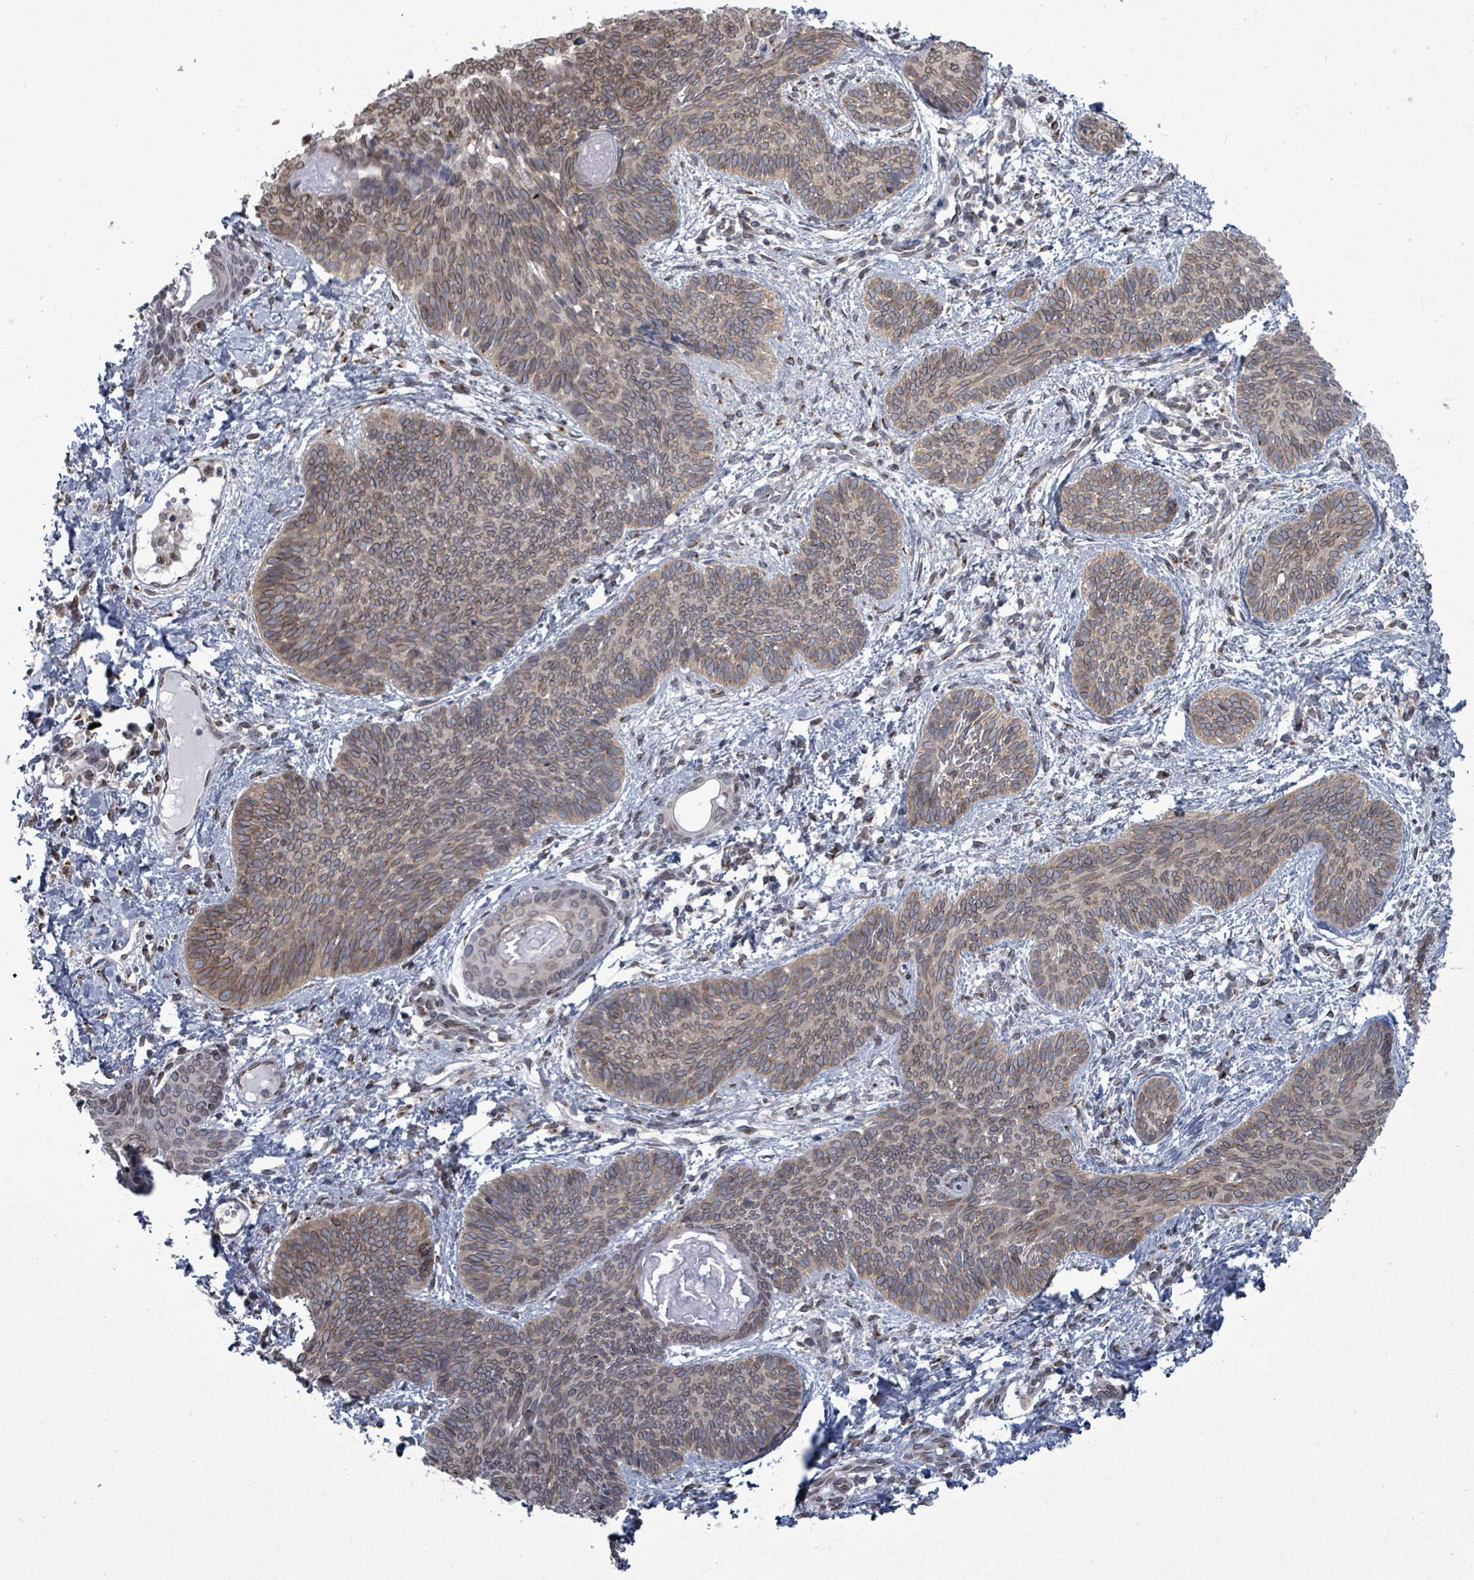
{"staining": {"intensity": "weak", "quantity": ">75%", "location": "cytoplasmic/membranous,nuclear"}, "tissue": "skin cancer", "cell_type": "Tumor cells", "image_type": "cancer", "snomed": [{"axis": "morphology", "description": "Basal cell carcinoma"}, {"axis": "topography", "description": "Skin"}], "caption": "Immunohistochemical staining of skin cancer demonstrates low levels of weak cytoplasmic/membranous and nuclear protein expression in approximately >75% of tumor cells.", "gene": "ARFGAP1", "patient": {"sex": "female", "age": 81}}